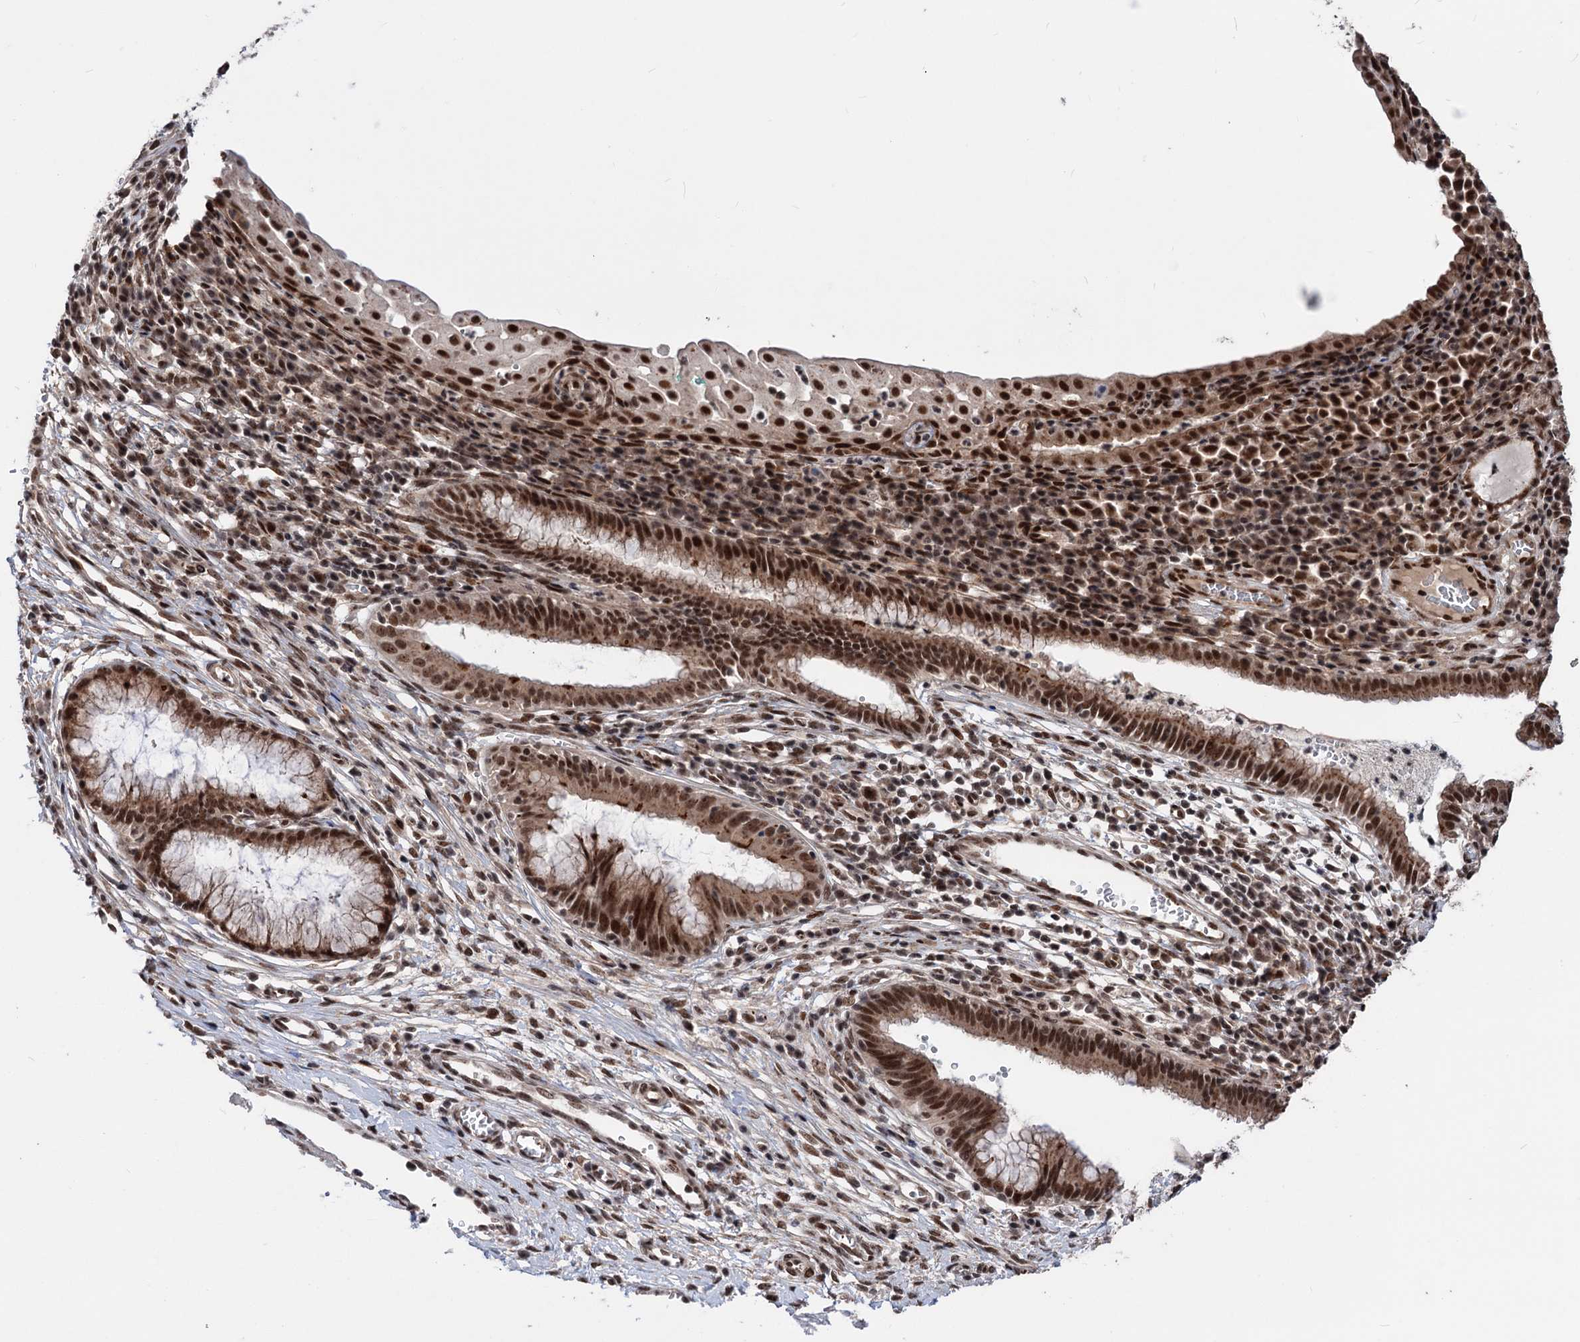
{"staining": {"intensity": "strong", "quantity": ">75%", "location": "cytoplasmic/membranous,nuclear"}, "tissue": "cervix", "cell_type": "Glandular cells", "image_type": "normal", "snomed": [{"axis": "morphology", "description": "Normal tissue, NOS"}, {"axis": "morphology", "description": "Adenocarcinoma, NOS"}, {"axis": "topography", "description": "Cervix"}], "caption": "Cervix stained with IHC shows strong cytoplasmic/membranous,nuclear staining in approximately >75% of glandular cells.", "gene": "MAML1", "patient": {"sex": "female", "age": 29}}